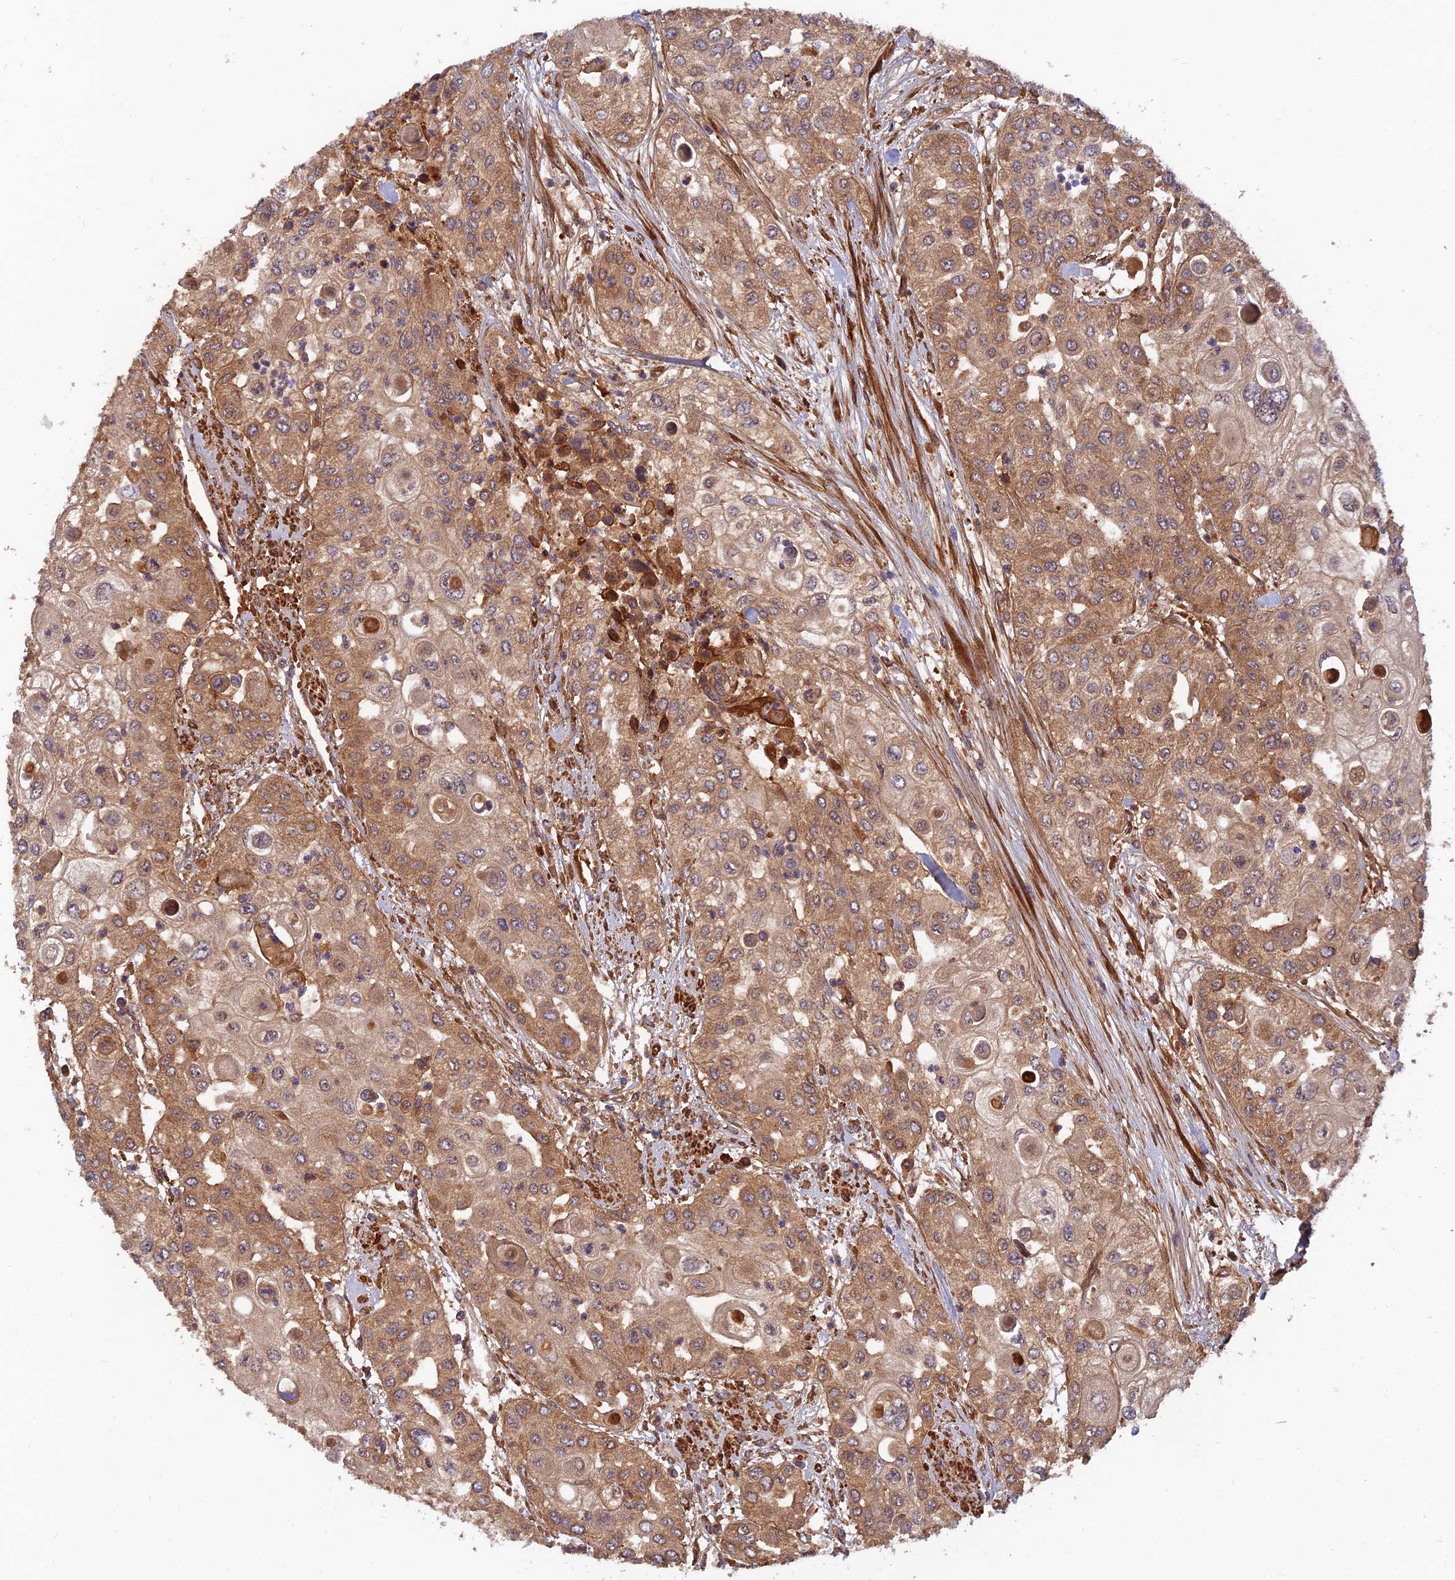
{"staining": {"intensity": "moderate", "quantity": ">75%", "location": "cytoplasmic/membranous"}, "tissue": "urothelial cancer", "cell_type": "Tumor cells", "image_type": "cancer", "snomed": [{"axis": "morphology", "description": "Urothelial carcinoma, High grade"}, {"axis": "topography", "description": "Urinary bladder"}], "caption": "Immunohistochemical staining of urothelial cancer displays medium levels of moderate cytoplasmic/membranous protein positivity in about >75% of tumor cells. Using DAB (3,3'-diaminobenzidine) (brown) and hematoxylin (blue) stains, captured at high magnification using brightfield microscopy.", "gene": "RELCH", "patient": {"sex": "female", "age": 79}}